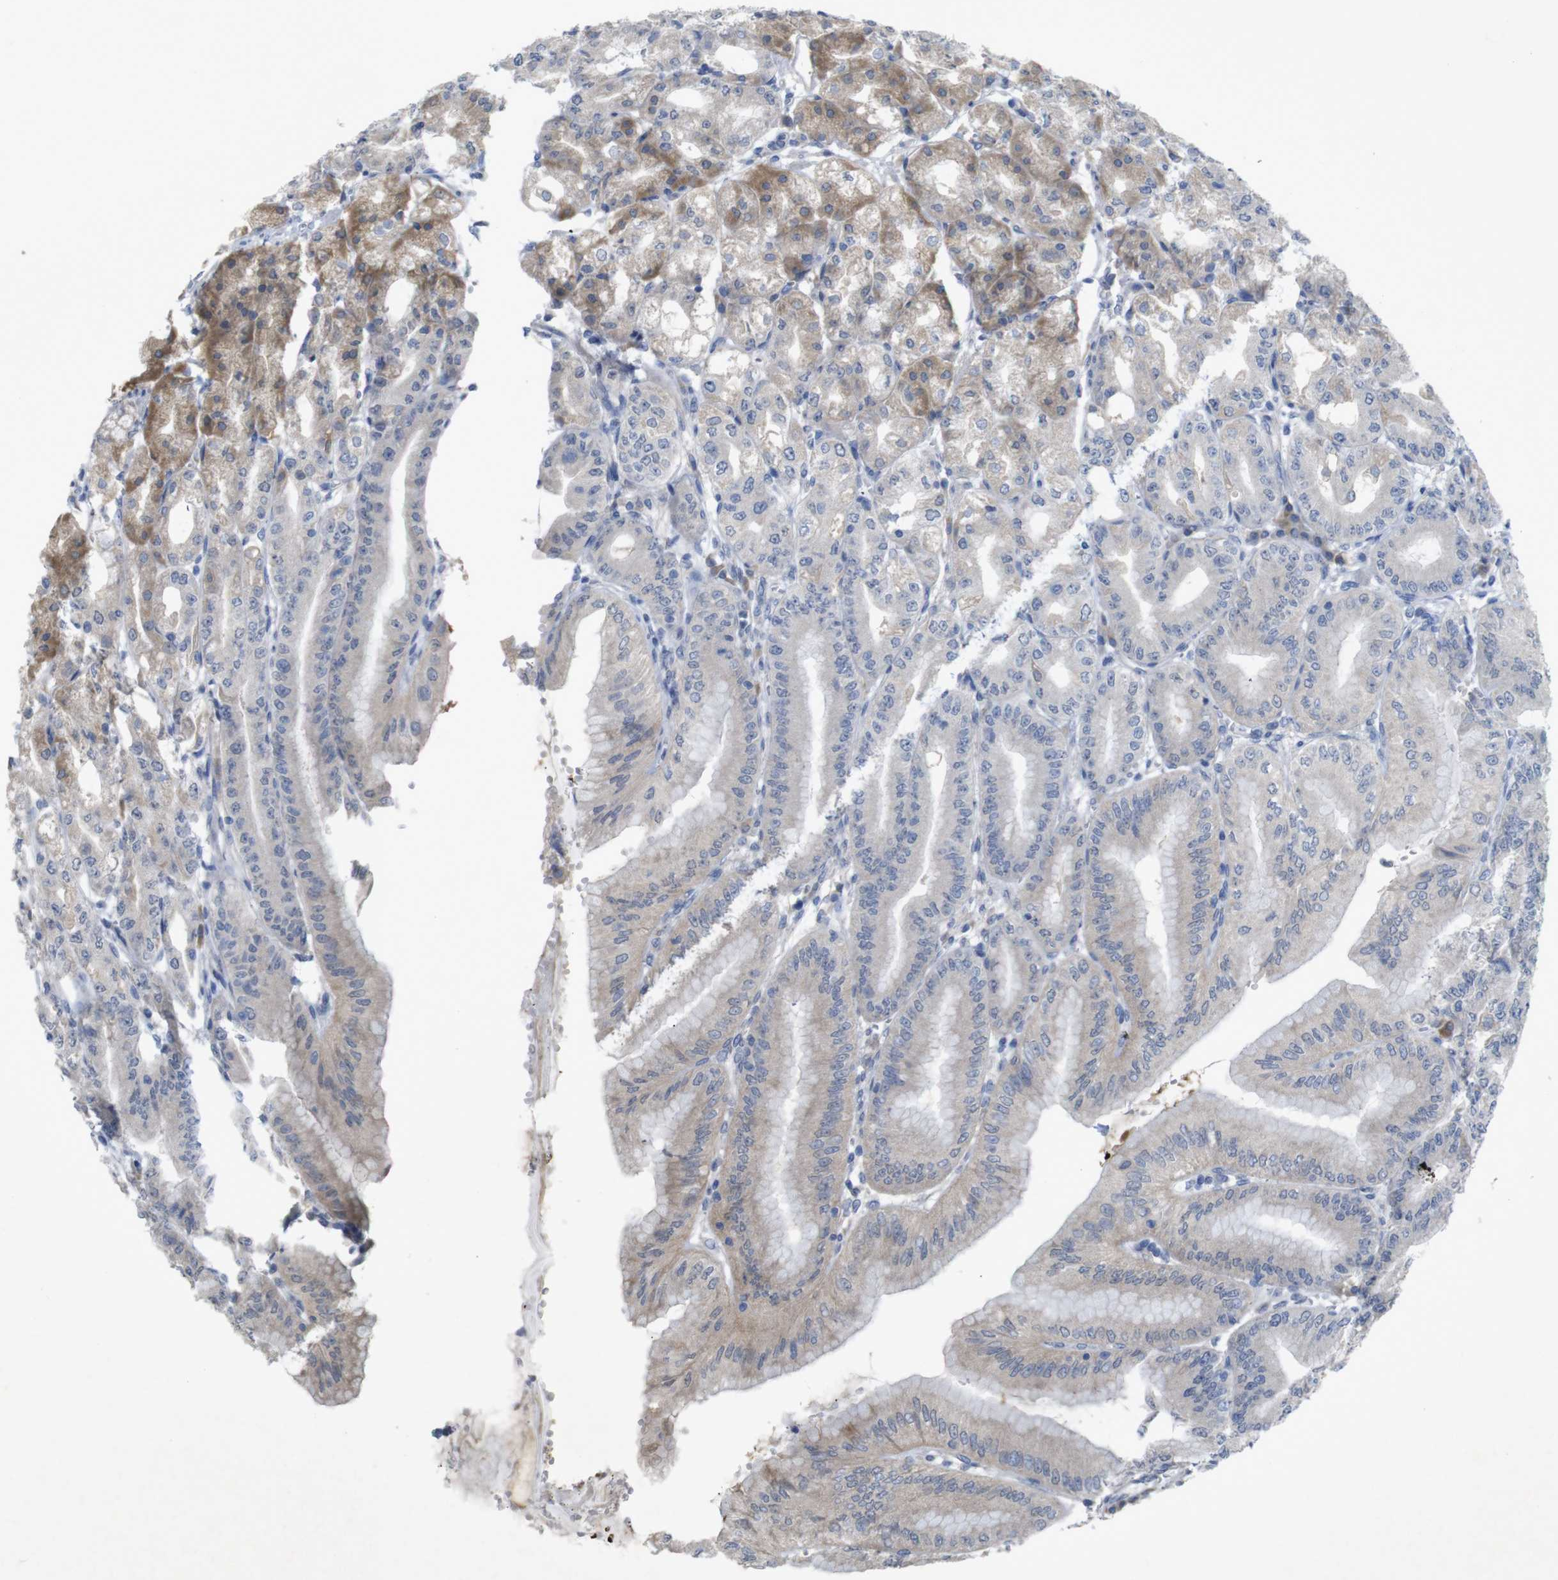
{"staining": {"intensity": "weak", "quantity": "25%-75%", "location": "cytoplasmic/membranous"}, "tissue": "stomach", "cell_type": "Glandular cells", "image_type": "normal", "snomed": [{"axis": "morphology", "description": "Normal tissue, NOS"}, {"axis": "topography", "description": "Stomach, lower"}], "caption": "A micrograph showing weak cytoplasmic/membranous expression in approximately 25%-75% of glandular cells in unremarkable stomach, as visualized by brown immunohistochemical staining.", "gene": "BCAR3", "patient": {"sex": "male", "age": 71}}